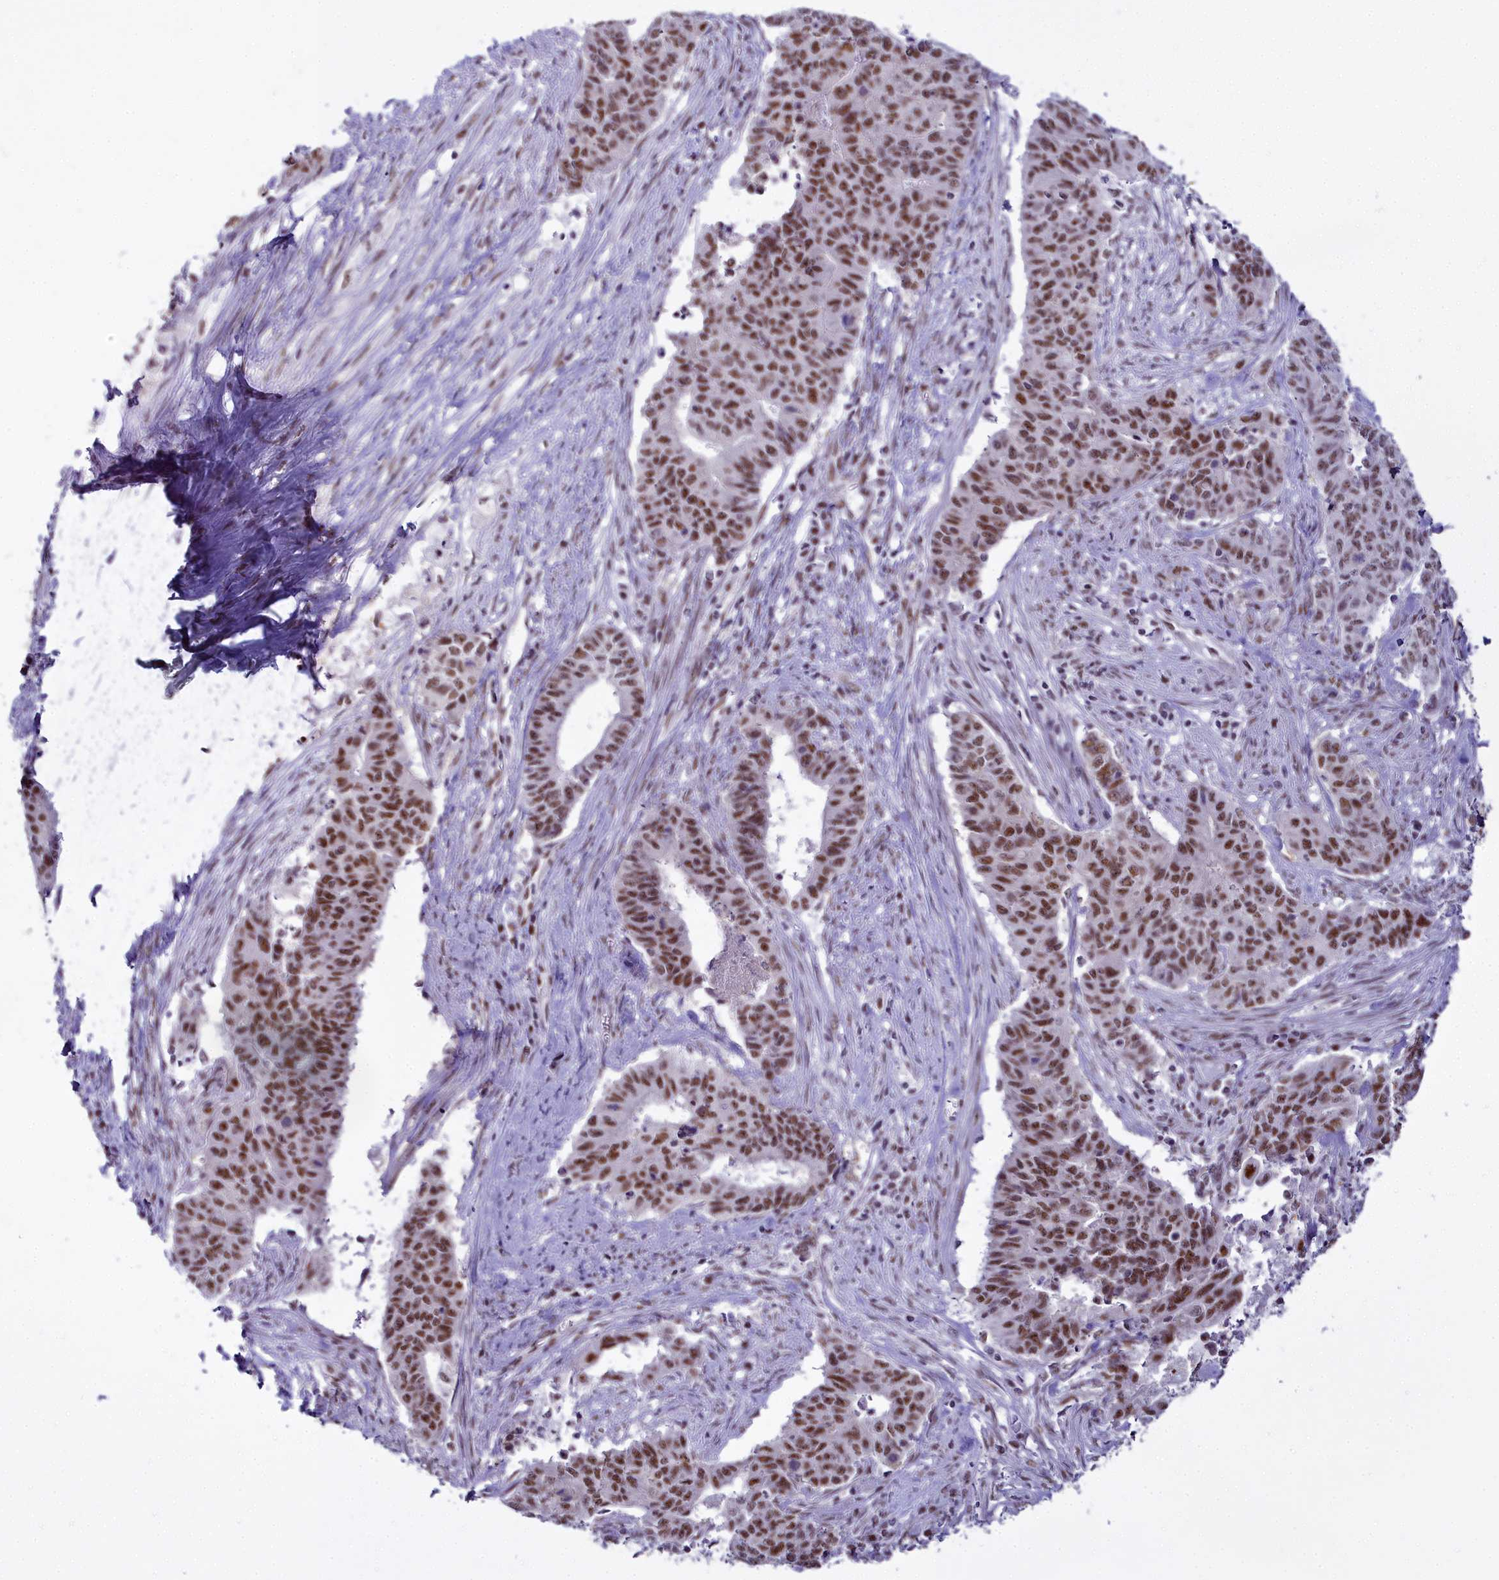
{"staining": {"intensity": "moderate", "quantity": ">75%", "location": "nuclear"}, "tissue": "endometrial cancer", "cell_type": "Tumor cells", "image_type": "cancer", "snomed": [{"axis": "morphology", "description": "Adenocarcinoma, NOS"}, {"axis": "topography", "description": "Endometrium"}], "caption": "Immunohistochemistry (IHC) of human adenocarcinoma (endometrial) displays medium levels of moderate nuclear expression in about >75% of tumor cells.", "gene": "RBM12", "patient": {"sex": "female", "age": 59}}